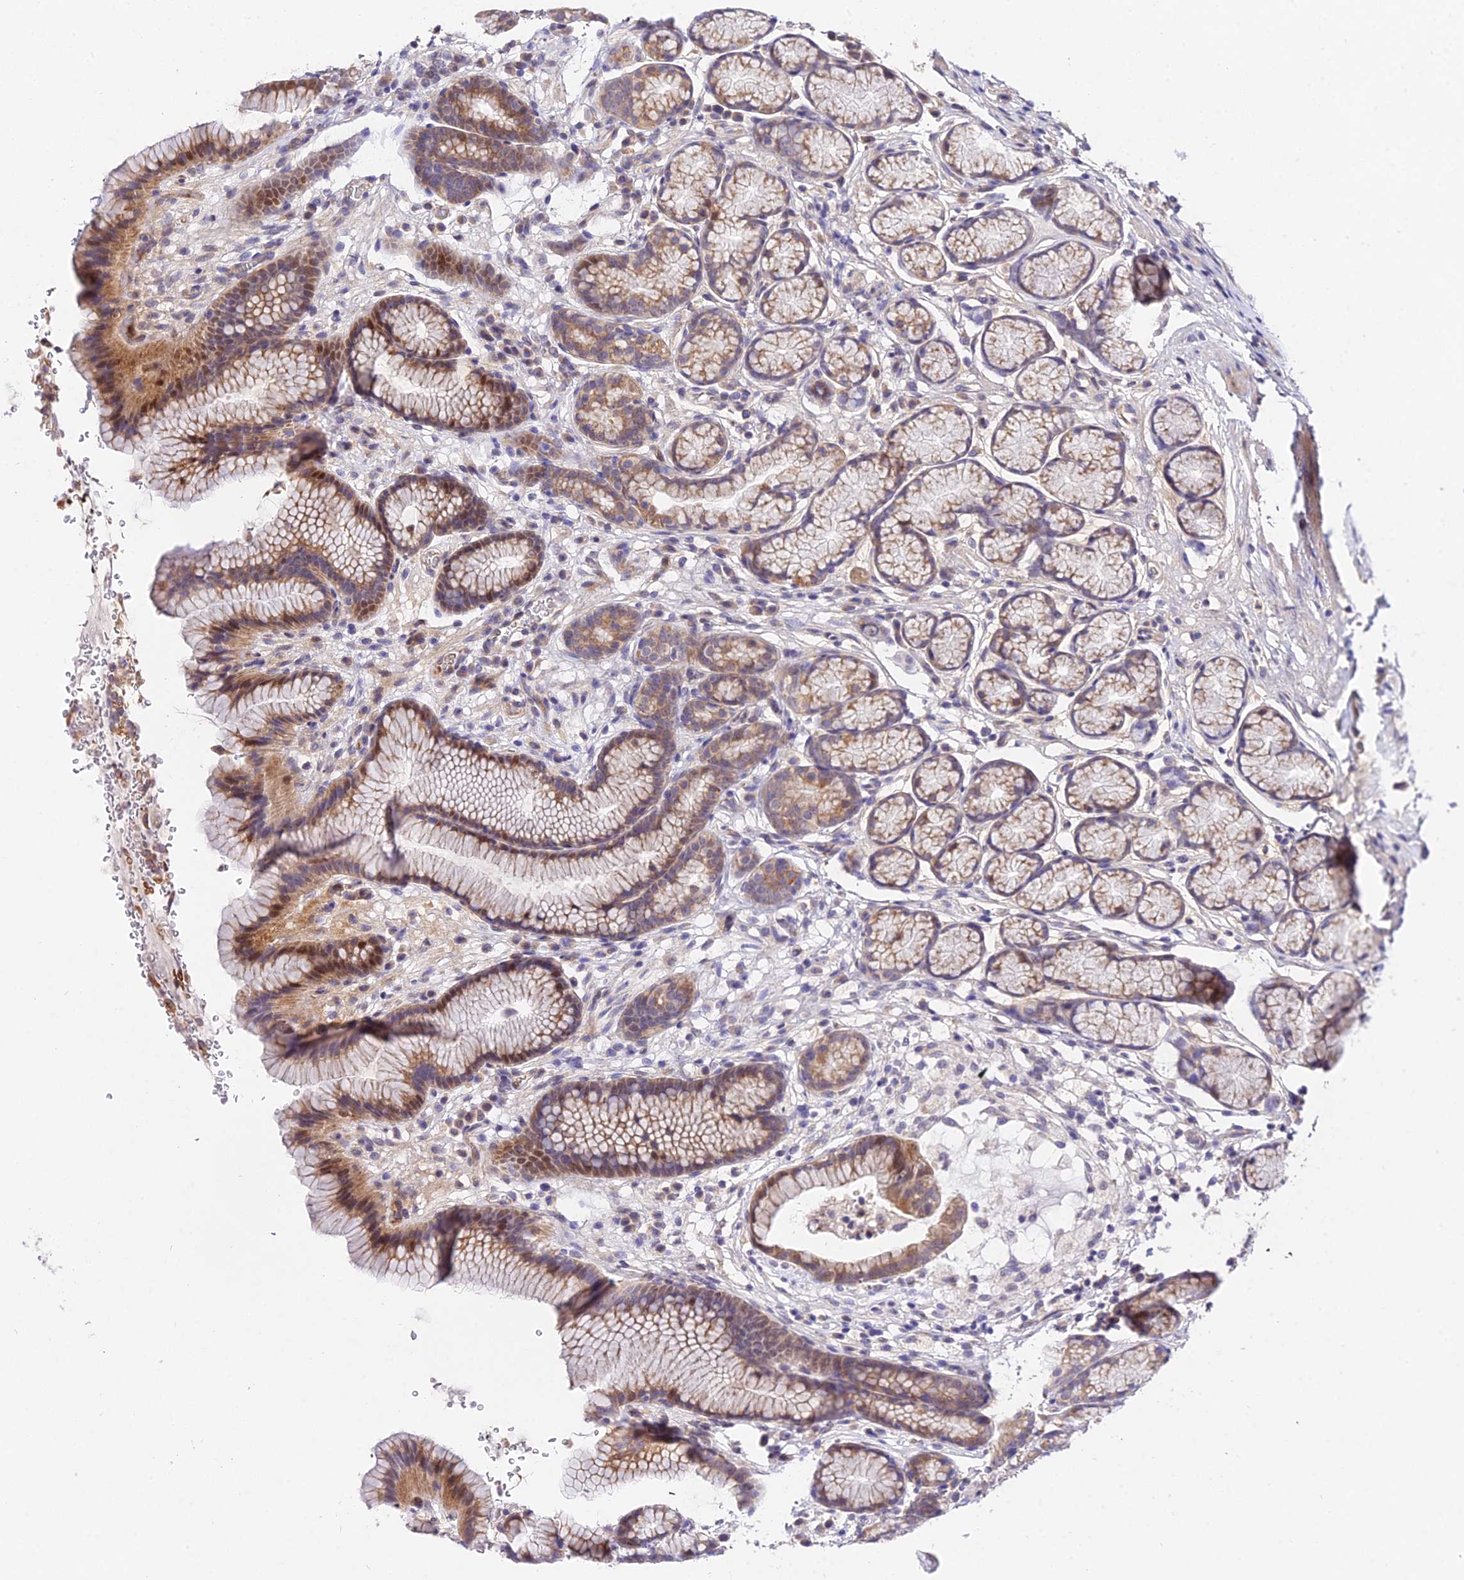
{"staining": {"intensity": "moderate", "quantity": ">75%", "location": "cytoplasmic/membranous,nuclear"}, "tissue": "stomach", "cell_type": "Glandular cells", "image_type": "normal", "snomed": [{"axis": "morphology", "description": "Normal tissue, NOS"}, {"axis": "topography", "description": "Stomach"}], "caption": "Immunohistochemical staining of benign stomach demonstrates moderate cytoplasmic/membranous,nuclear protein expression in about >75% of glandular cells.", "gene": "WDR5B", "patient": {"sex": "male", "age": 42}}